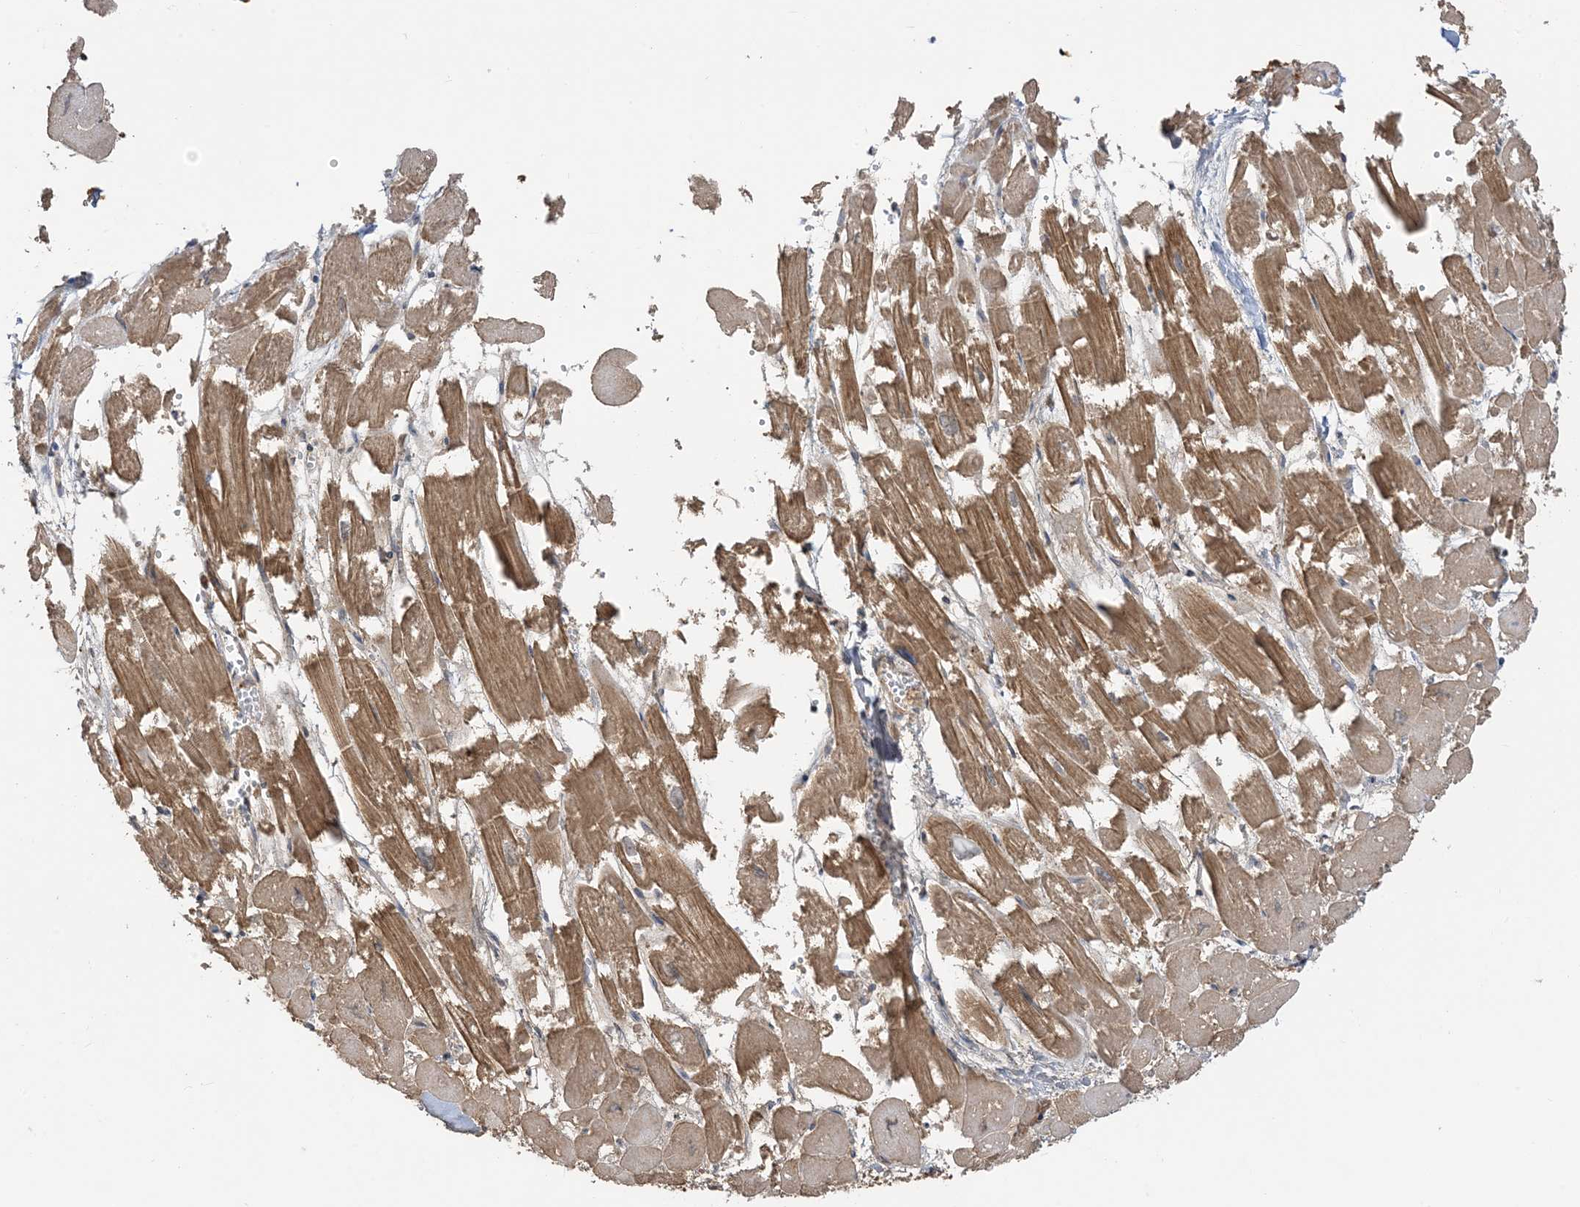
{"staining": {"intensity": "moderate", "quantity": ">75%", "location": "cytoplasmic/membranous"}, "tissue": "heart muscle", "cell_type": "Cardiomyocytes", "image_type": "normal", "snomed": [{"axis": "morphology", "description": "Normal tissue, NOS"}, {"axis": "topography", "description": "Heart"}], "caption": "Immunohistochemical staining of unremarkable heart muscle shows moderate cytoplasmic/membranous protein positivity in about >75% of cardiomyocytes. The staining is performed using DAB brown chromogen to label protein expression. The nuclei are counter-stained blue using hematoxylin.", "gene": "SRP72", "patient": {"sex": "male", "age": 54}}